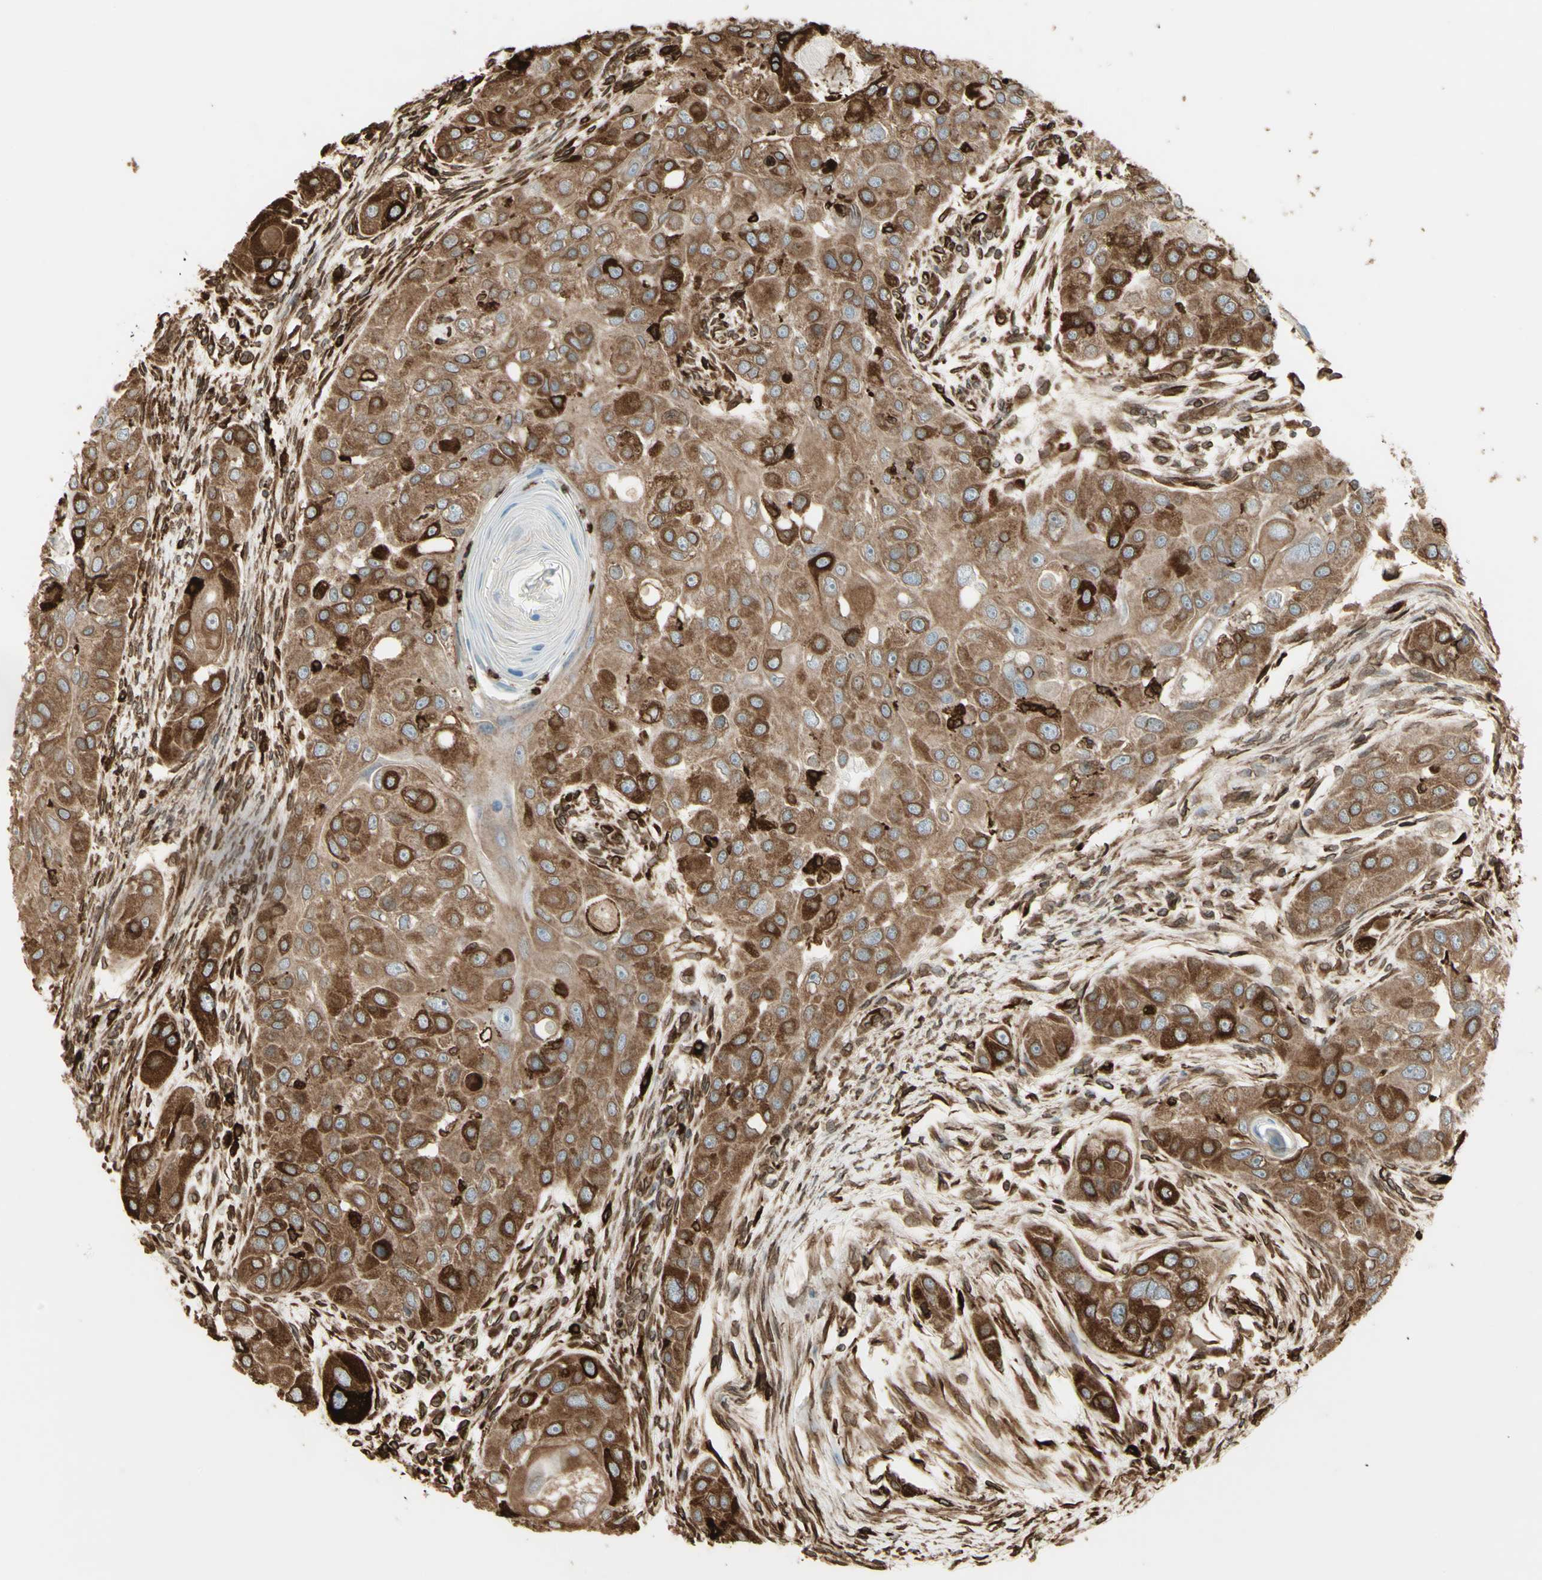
{"staining": {"intensity": "moderate", "quantity": "25%-75%", "location": "cytoplasmic/membranous"}, "tissue": "head and neck cancer", "cell_type": "Tumor cells", "image_type": "cancer", "snomed": [{"axis": "morphology", "description": "Normal tissue, NOS"}, {"axis": "morphology", "description": "Squamous cell carcinoma, NOS"}, {"axis": "topography", "description": "Skeletal muscle"}, {"axis": "topography", "description": "Head-Neck"}], "caption": "Immunohistochemical staining of head and neck cancer exhibits medium levels of moderate cytoplasmic/membranous protein staining in about 25%-75% of tumor cells.", "gene": "CANX", "patient": {"sex": "male", "age": 51}}